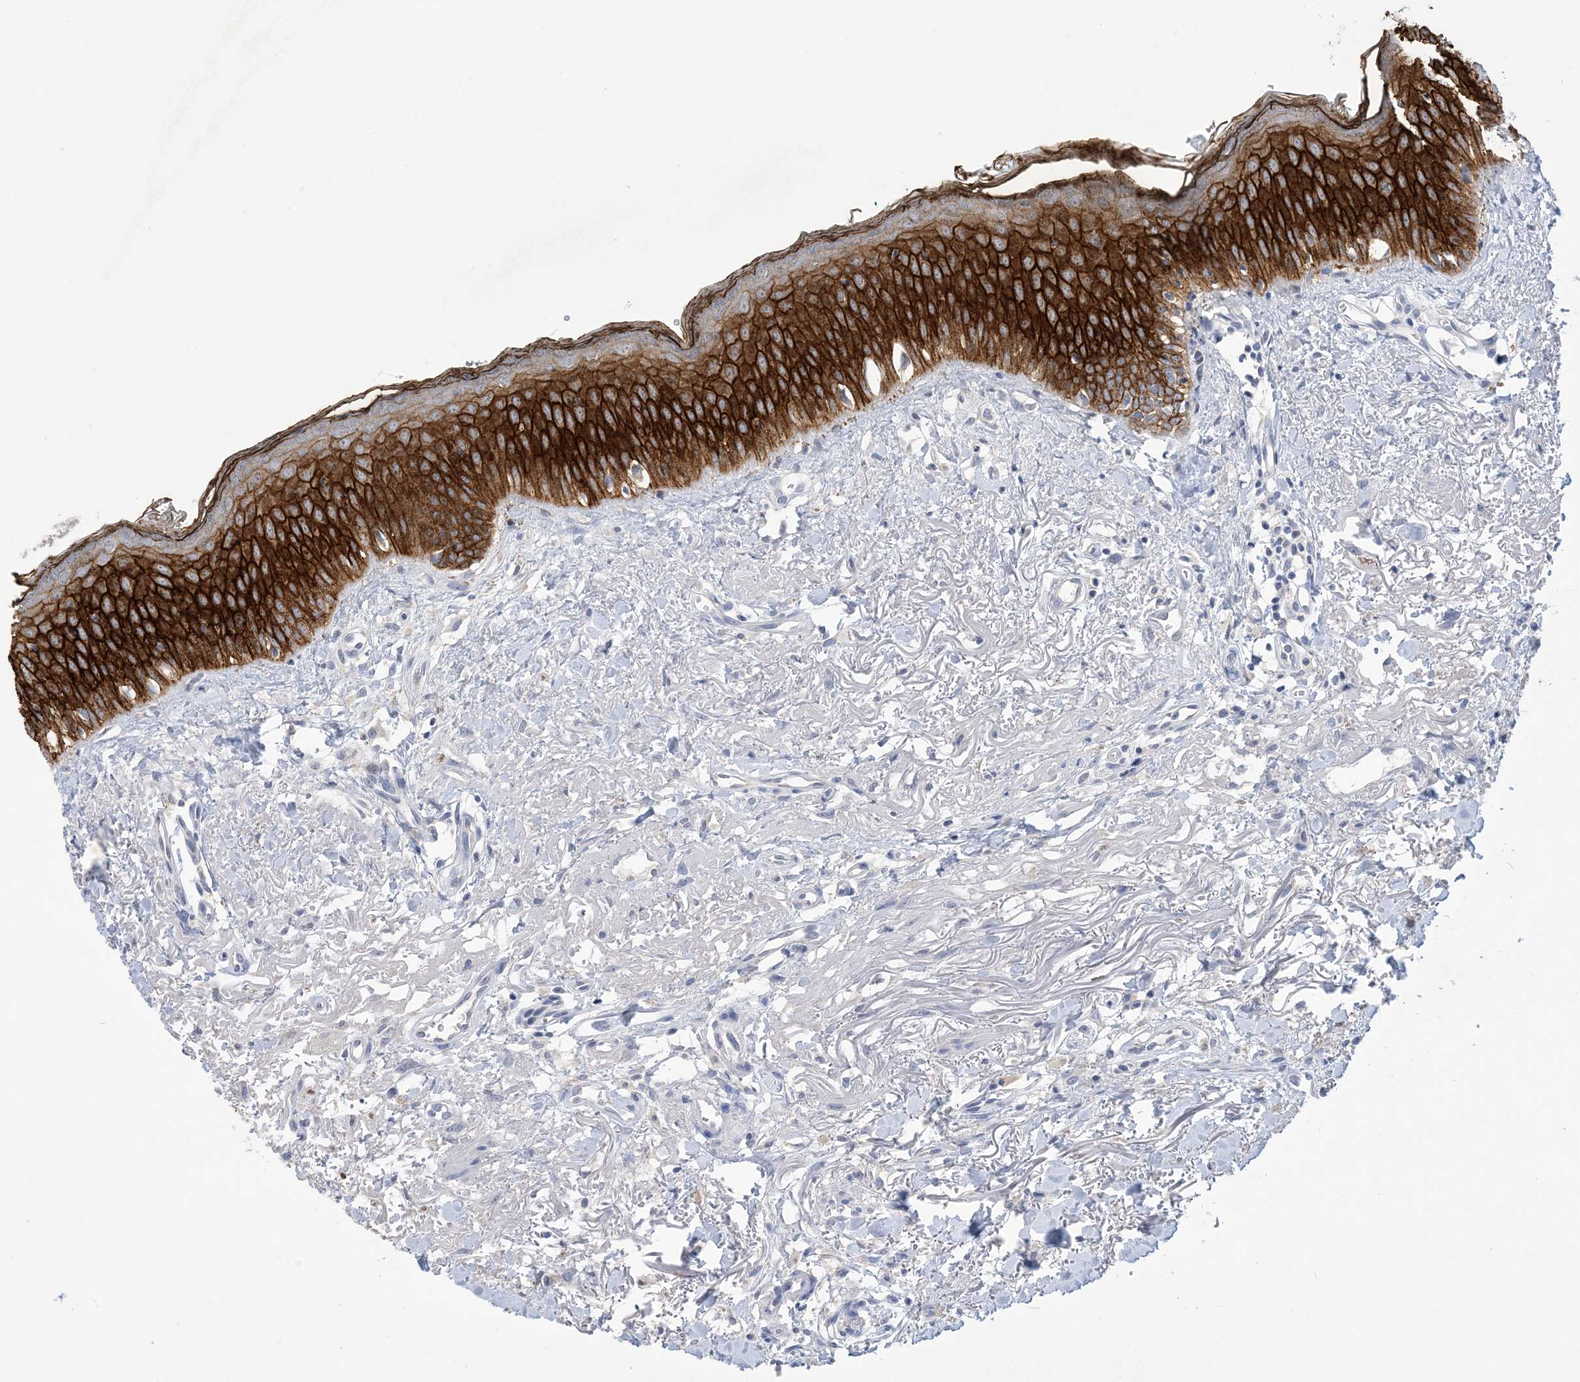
{"staining": {"intensity": "strong", "quantity": "25%-75%", "location": "cytoplasmic/membranous"}, "tissue": "oral mucosa", "cell_type": "Squamous epithelial cells", "image_type": "normal", "snomed": [{"axis": "morphology", "description": "Normal tissue, NOS"}, {"axis": "topography", "description": "Oral tissue"}], "caption": "Oral mucosa stained with immunohistochemistry (IHC) demonstrates strong cytoplasmic/membranous staining in about 25%-75% of squamous epithelial cells. (Brightfield microscopy of DAB IHC at high magnification).", "gene": "DSC3", "patient": {"sex": "female", "age": 70}}